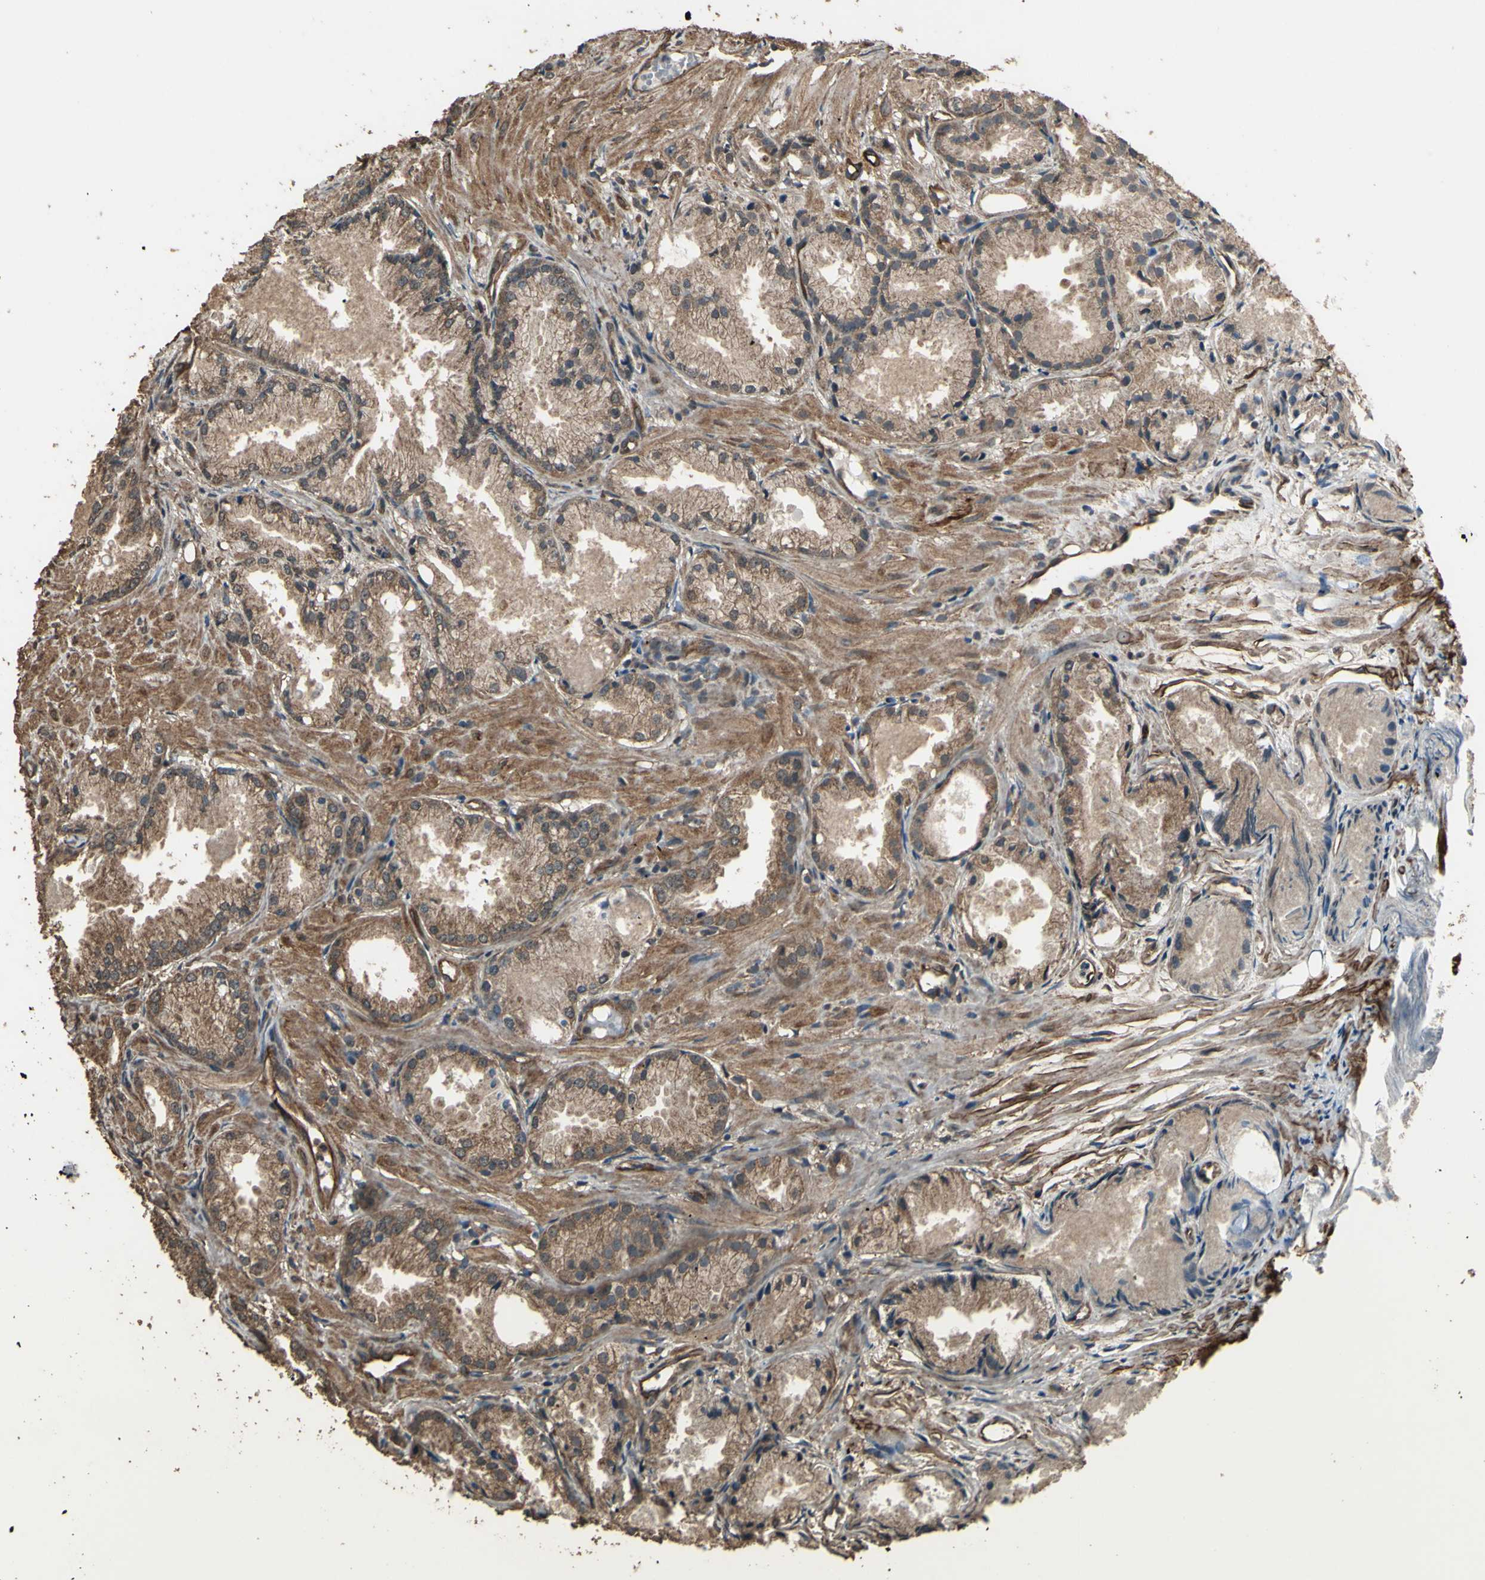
{"staining": {"intensity": "moderate", "quantity": ">75%", "location": "cytoplasmic/membranous"}, "tissue": "prostate cancer", "cell_type": "Tumor cells", "image_type": "cancer", "snomed": [{"axis": "morphology", "description": "Adenocarcinoma, Low grade"}, {"axis": "topography", "description": "Prostate"}], "caption": "Low-grade adenocarcinoma (prostate) stained for a protein (brown) demonstrates moderate cytoplasmic/membranous positive expression in about >75% of tumor cells.", "gene": "TSPO", "patient": {"sex": "male", "age": 72}}